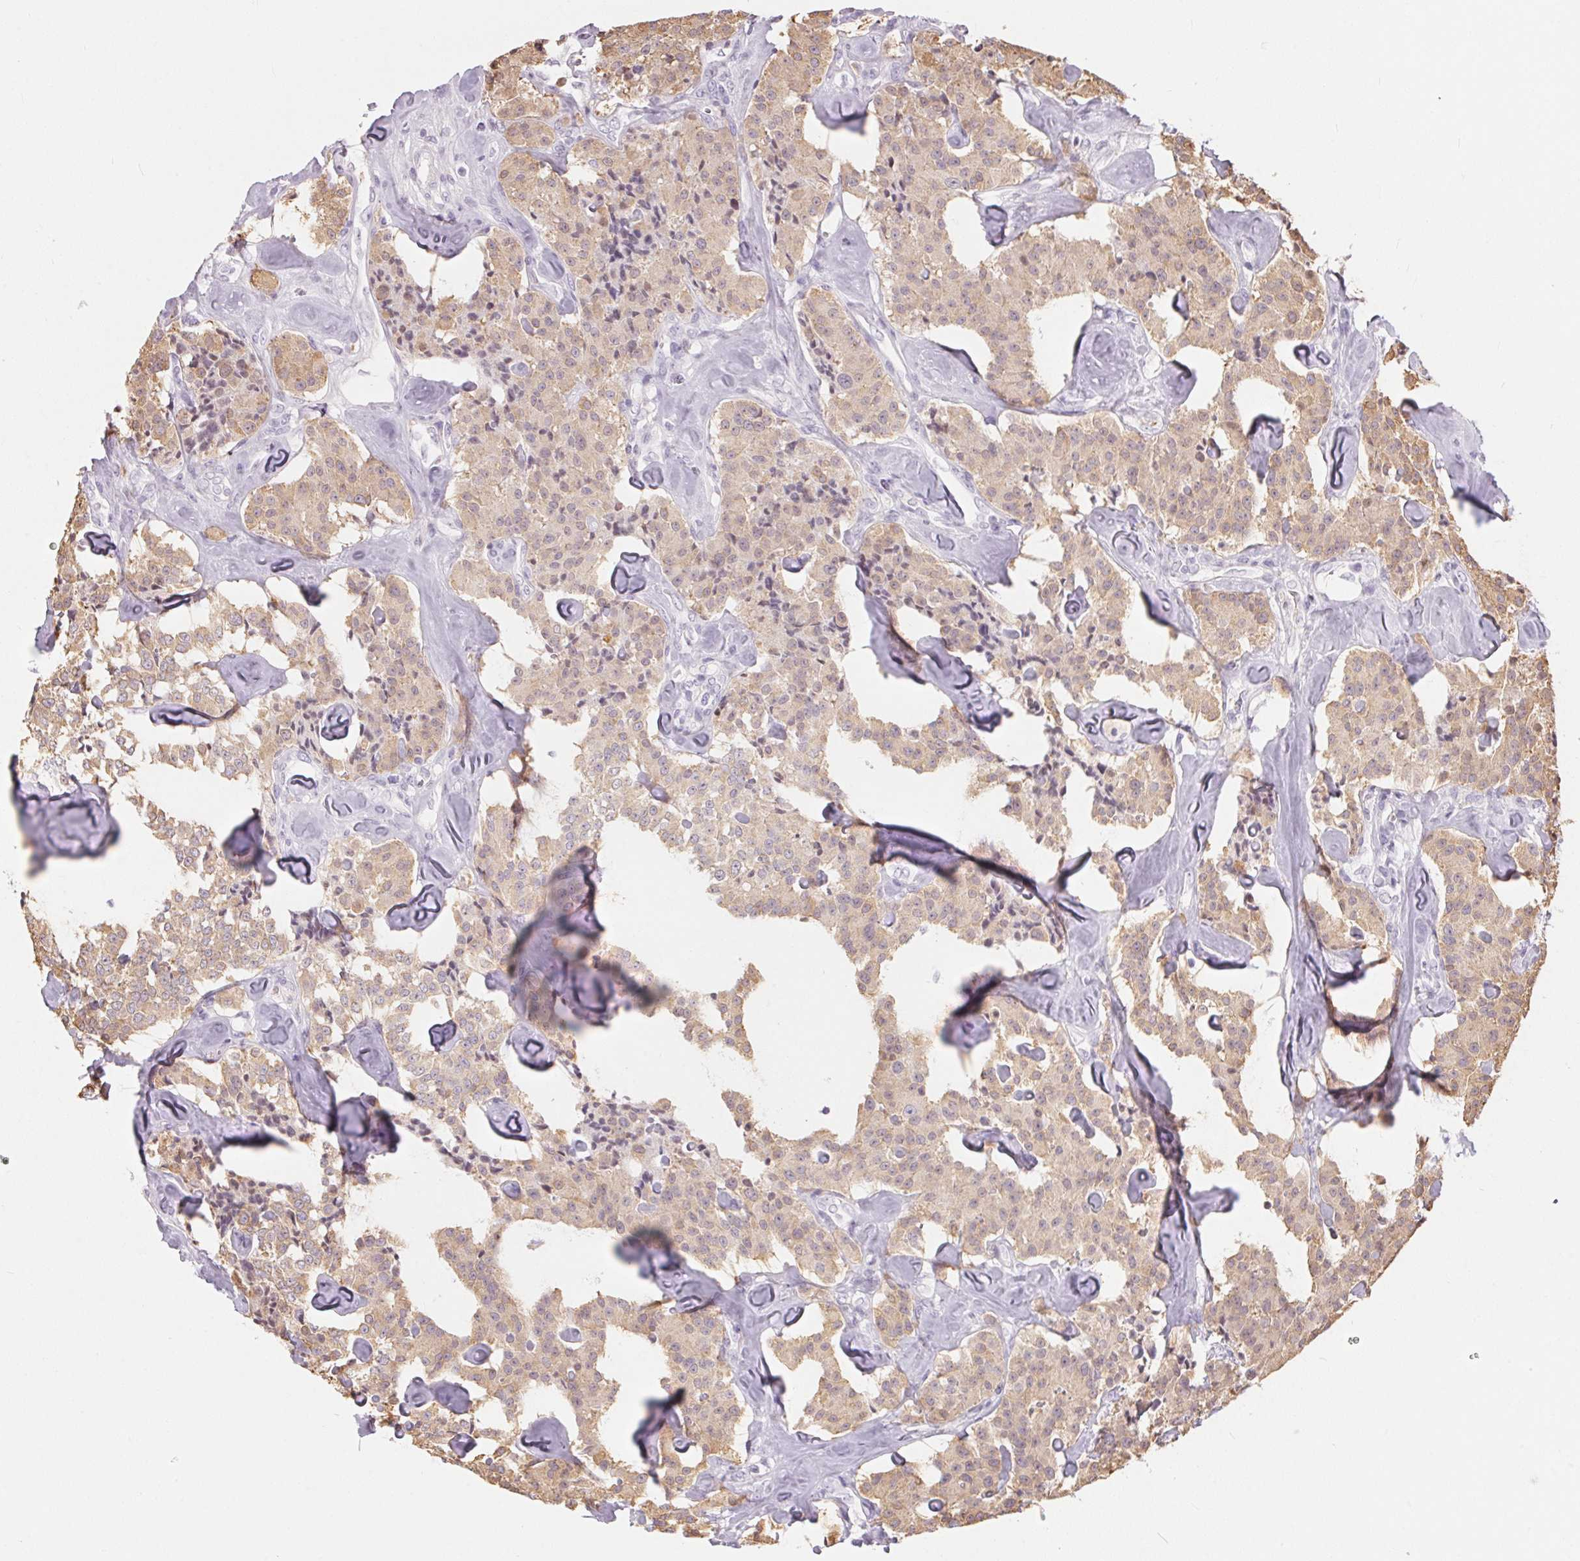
{"staining": {"intensity": "weak", "quantity": ">75%", "location": "cytoplasmic/membranous"}, "tissue": "carcinoid", "cell_type": "Tumor cells", "image_type": "cancer", "snomed": [{"axis": "morphology", "description": "Carcinoid, malignant, NOS"}, {"axis": "topography", "description": "Pancreas"}], "caption": "Immunohistochemistry (IHC) (DAB (3,3'-diaminobenzidine)) staining of carcinoid exhibits weak cytoplasmic/membranous protein expression in about >75% of tumor cells.", "gene": "CADPS", "patient": {"sex": "male", "age": 41}}